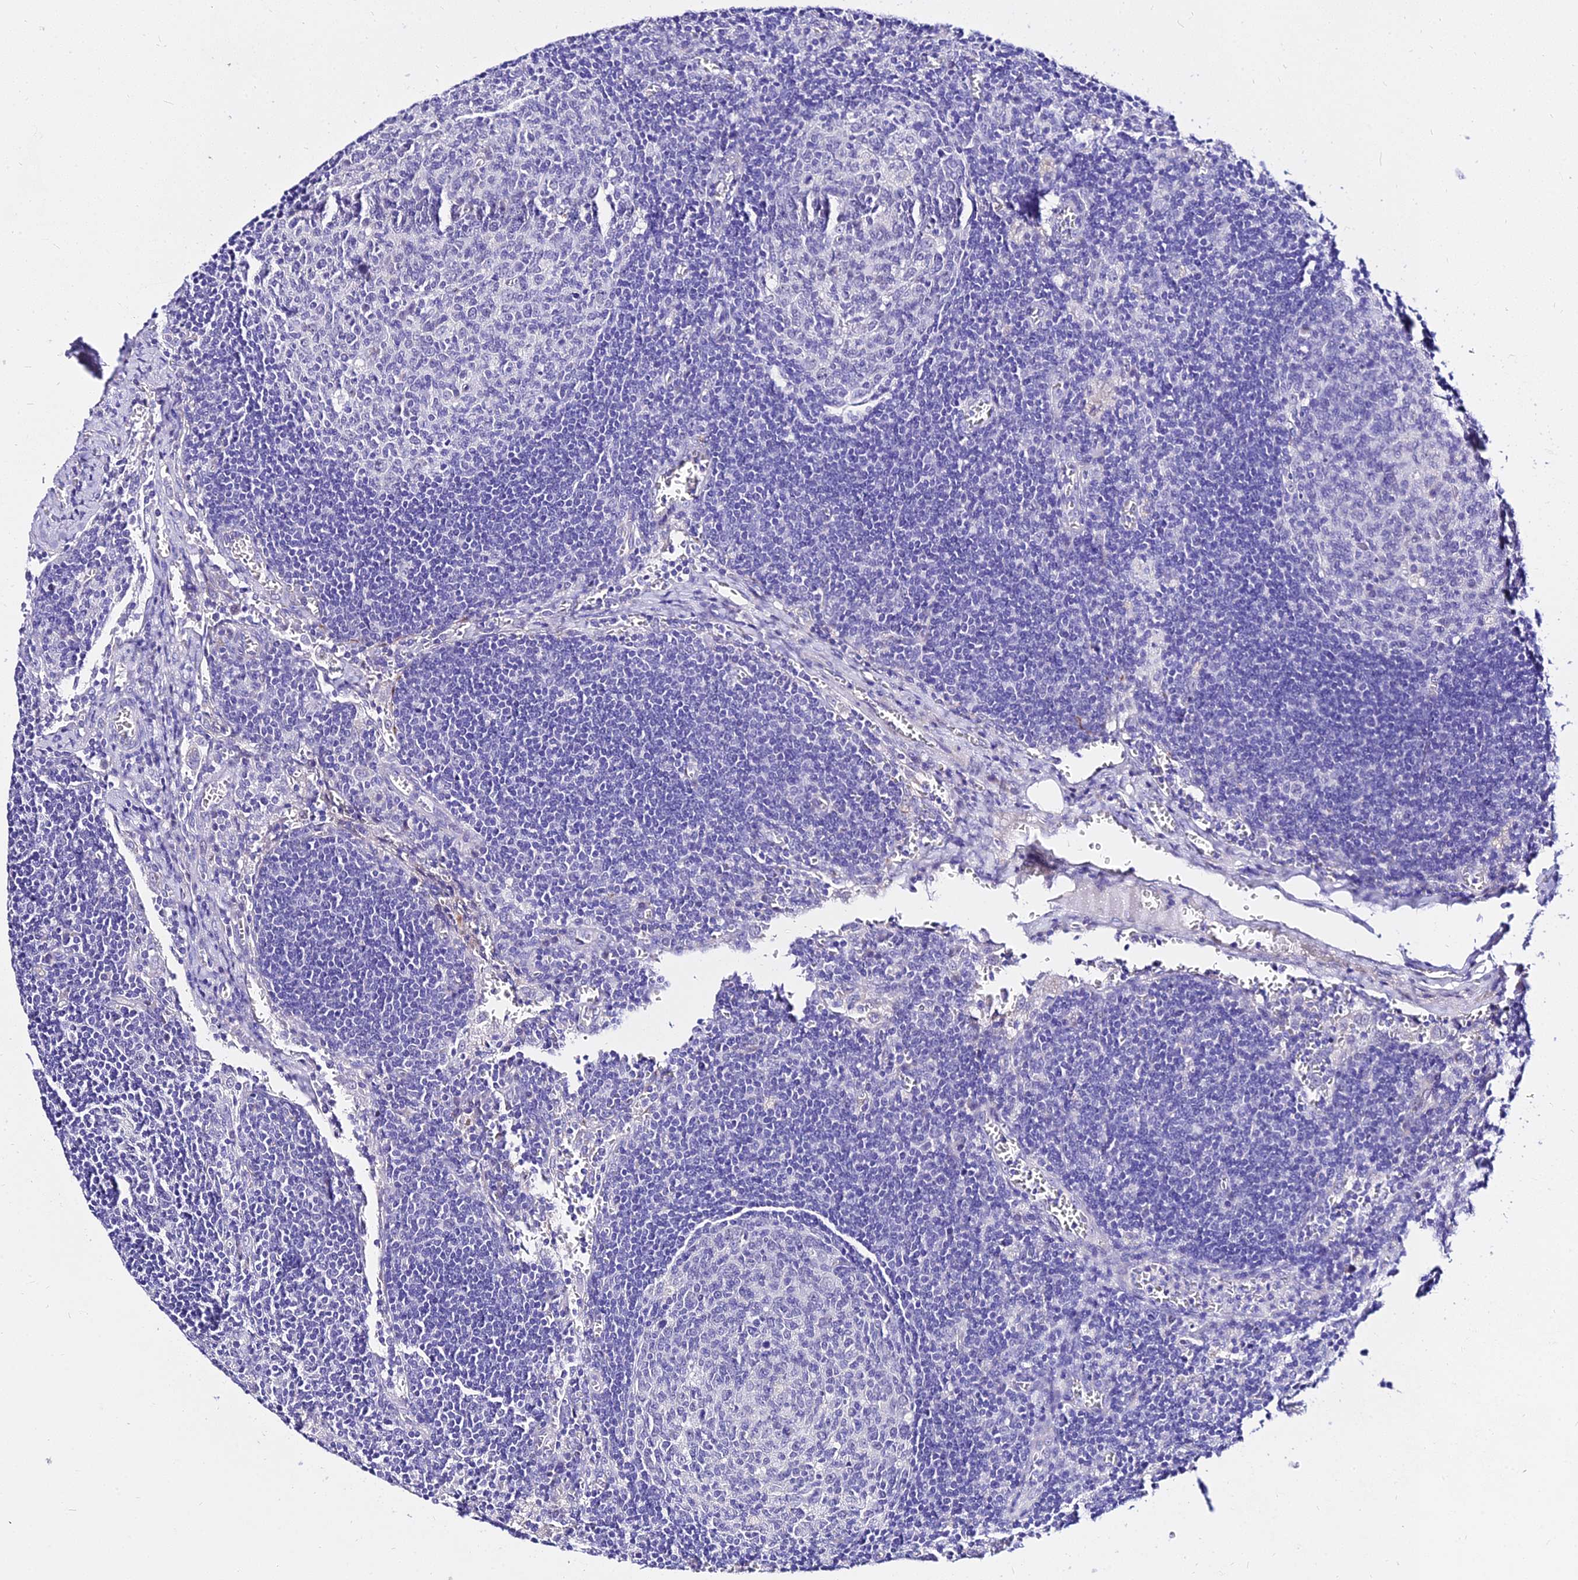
{"staining": {"intensity": "negative", "quantity": "none", "location": "none"}, "tissue": "lymph node", "cell_type": "Germinal center cells", "image_type": "normal", "snomed": [{"axis": "morphology", "description": "Normal tissue, NOS"}, {"axis": "topography", "description": "Lymph node"}], "caption": "DAB (3,3'-diaminobenzidine) immunohistochemical staining of unremarkable lymph node demonstrates no significant expression in germinal center cells.", "gene": "DEFB106A", "patient": {"sex": "female", "age": 73}}